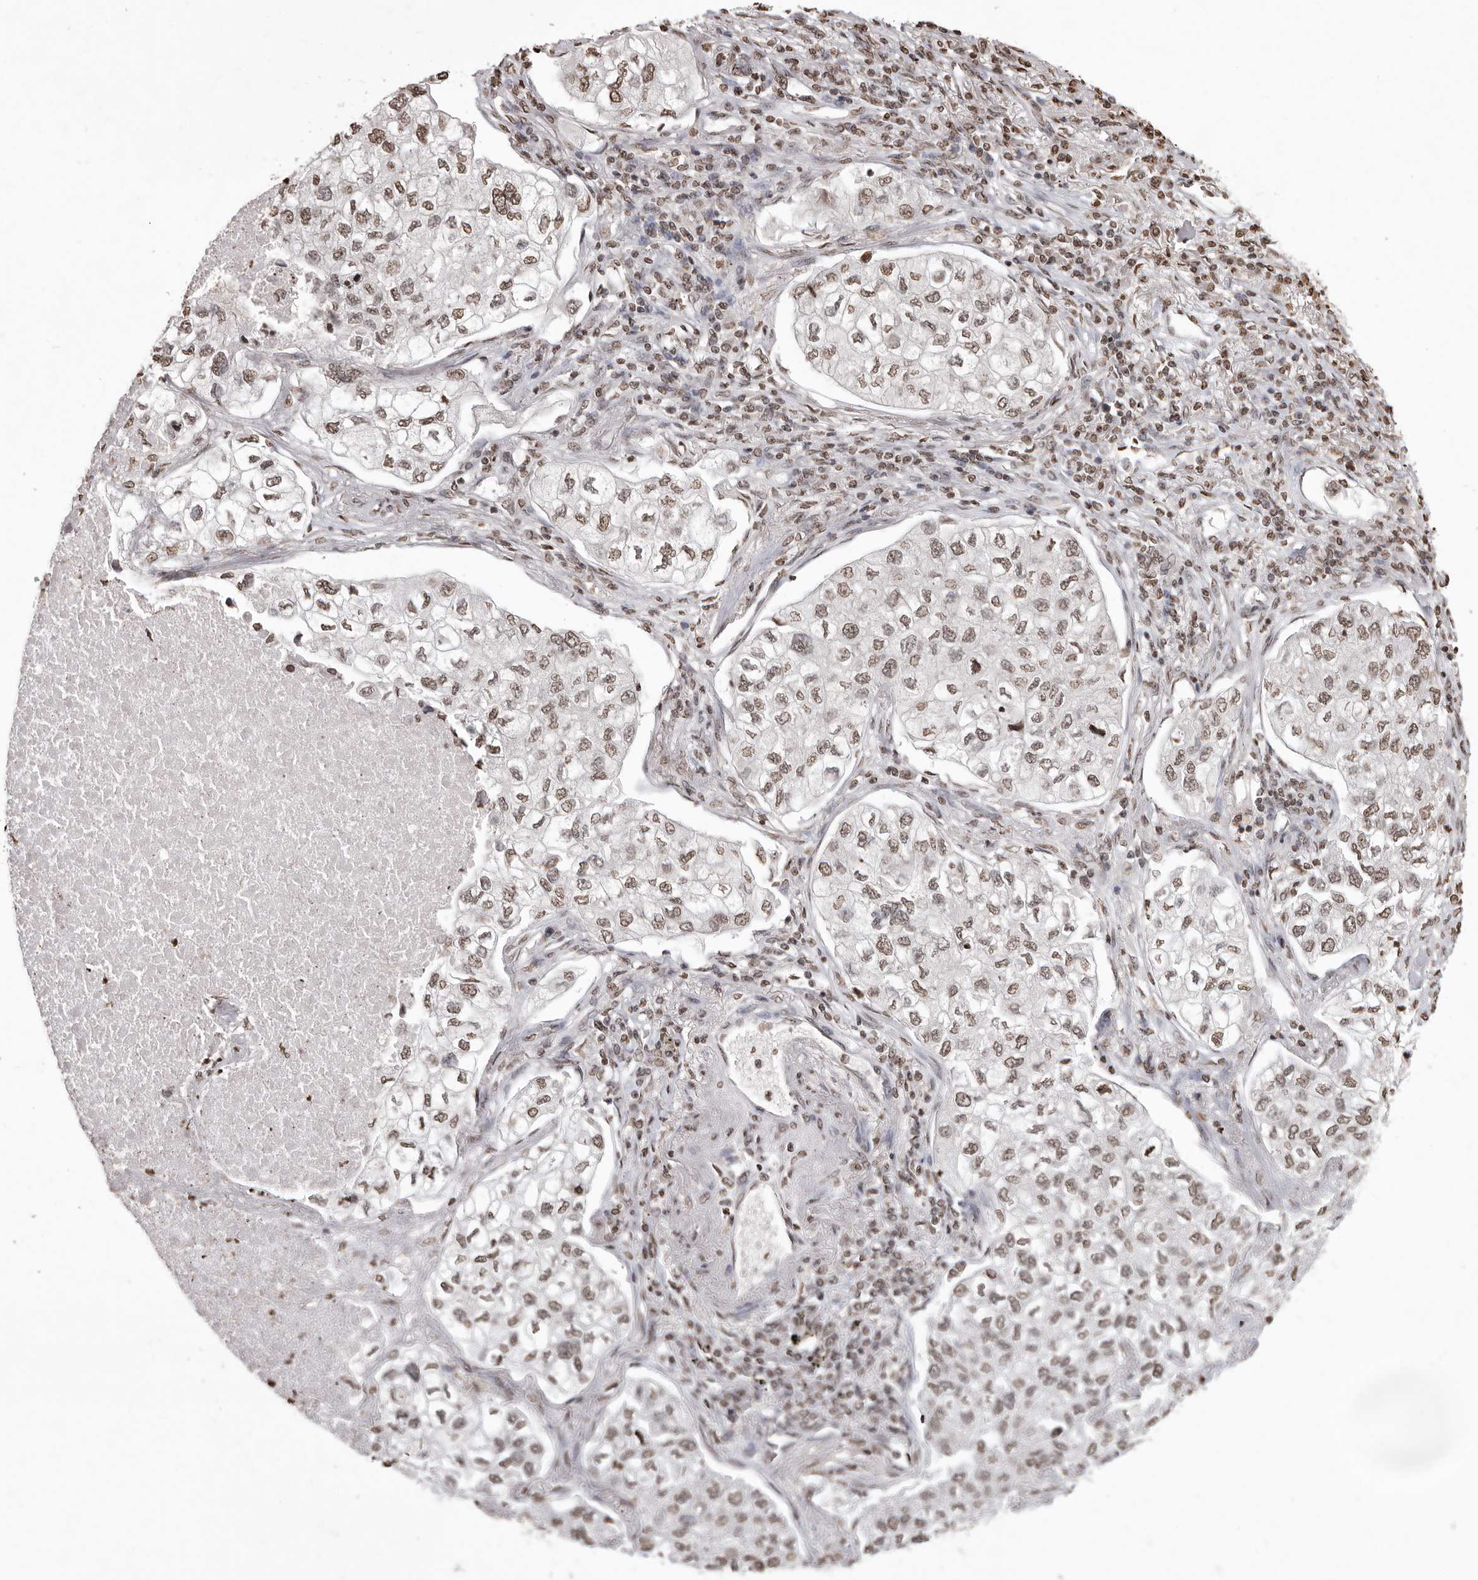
{"staining": {"intensity": "weak", "quantity": ">75%", "location": "nuclear"}, "tissue": "lung cancer", "cell_type": "Tumor cells", "image_type": "cancer", "snomed": [{"axis": "morphology", "description": "Adenocarcinoma, NOS"}, {"axis": "topography", "description": "Lung"}], "caption": "Immunohistochemistry (IHC) photomicrograph of neoplastic tissue: human lung cancer (adenocarcinoma) stained using immunohistochemistry (IHC) demonstrates low levels of weak protein expression localized specifically in the nuclear of tumor cells, appearing as a nuclear brown color.", "gene": "WDR45", "patient": {"sex": "male", "age": 63}}